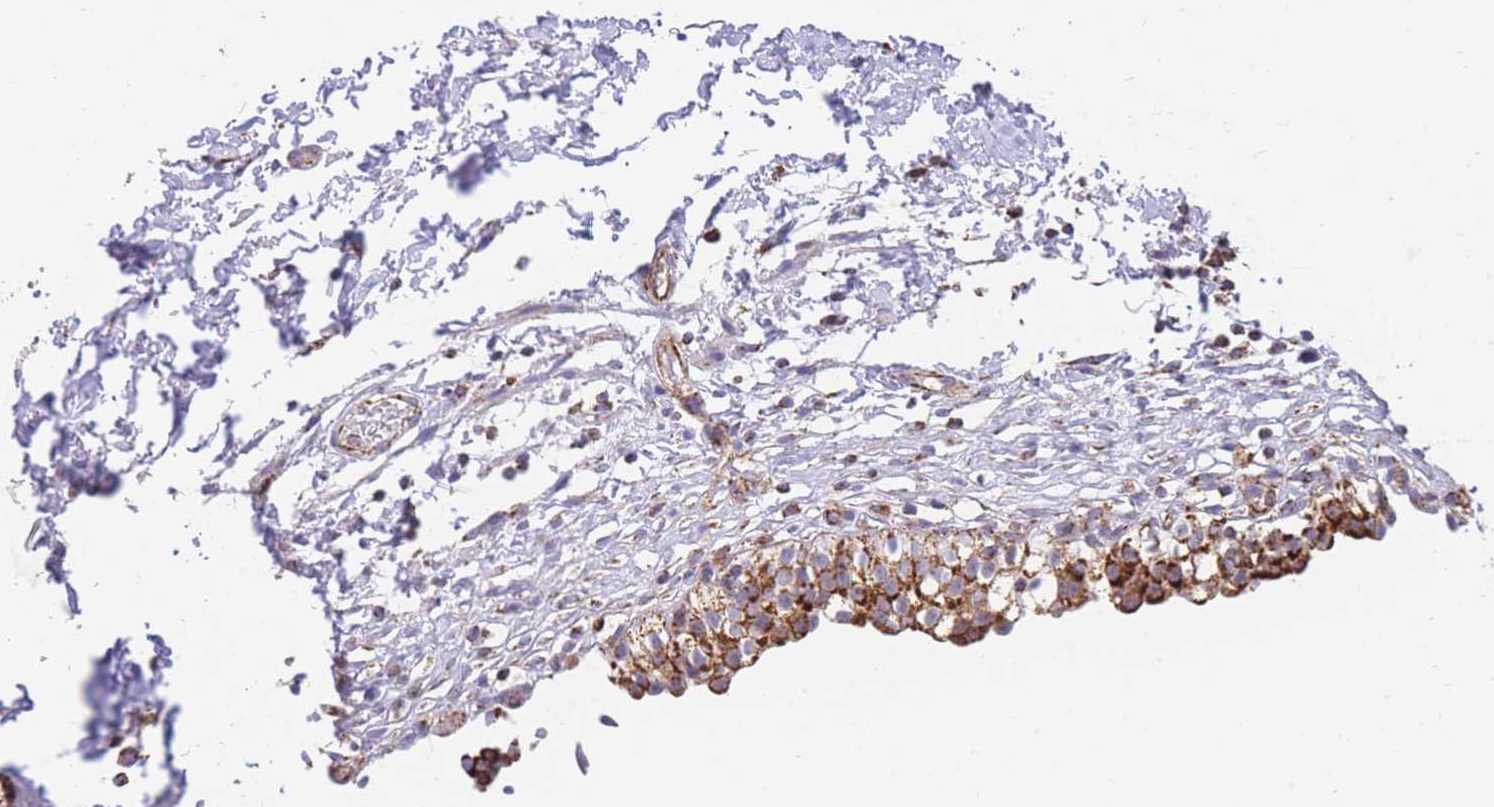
{"staining": {"intensity": "strong", "quantity": ">75%", "location": "cytoplasmic/membranous"}, "tissue": "urinary bladder", "cell_type": "Urothelial cells", "image_type": "normal", "snomed": [{"axis": "morphology", "description": "Normal tissue, NOS"}, {"axis": "topography", "description": "Urinary bladder"}, {"axis": "topography", "description": "Peripheral nerve tissue"}], "caption": "Protein staining shows strong cytoplasmic/membranous expression in about >75% of urothelial cells in benign urinary bladder.", "gene": "DDX49", "patient": {"sex": "male", "age": 55}}